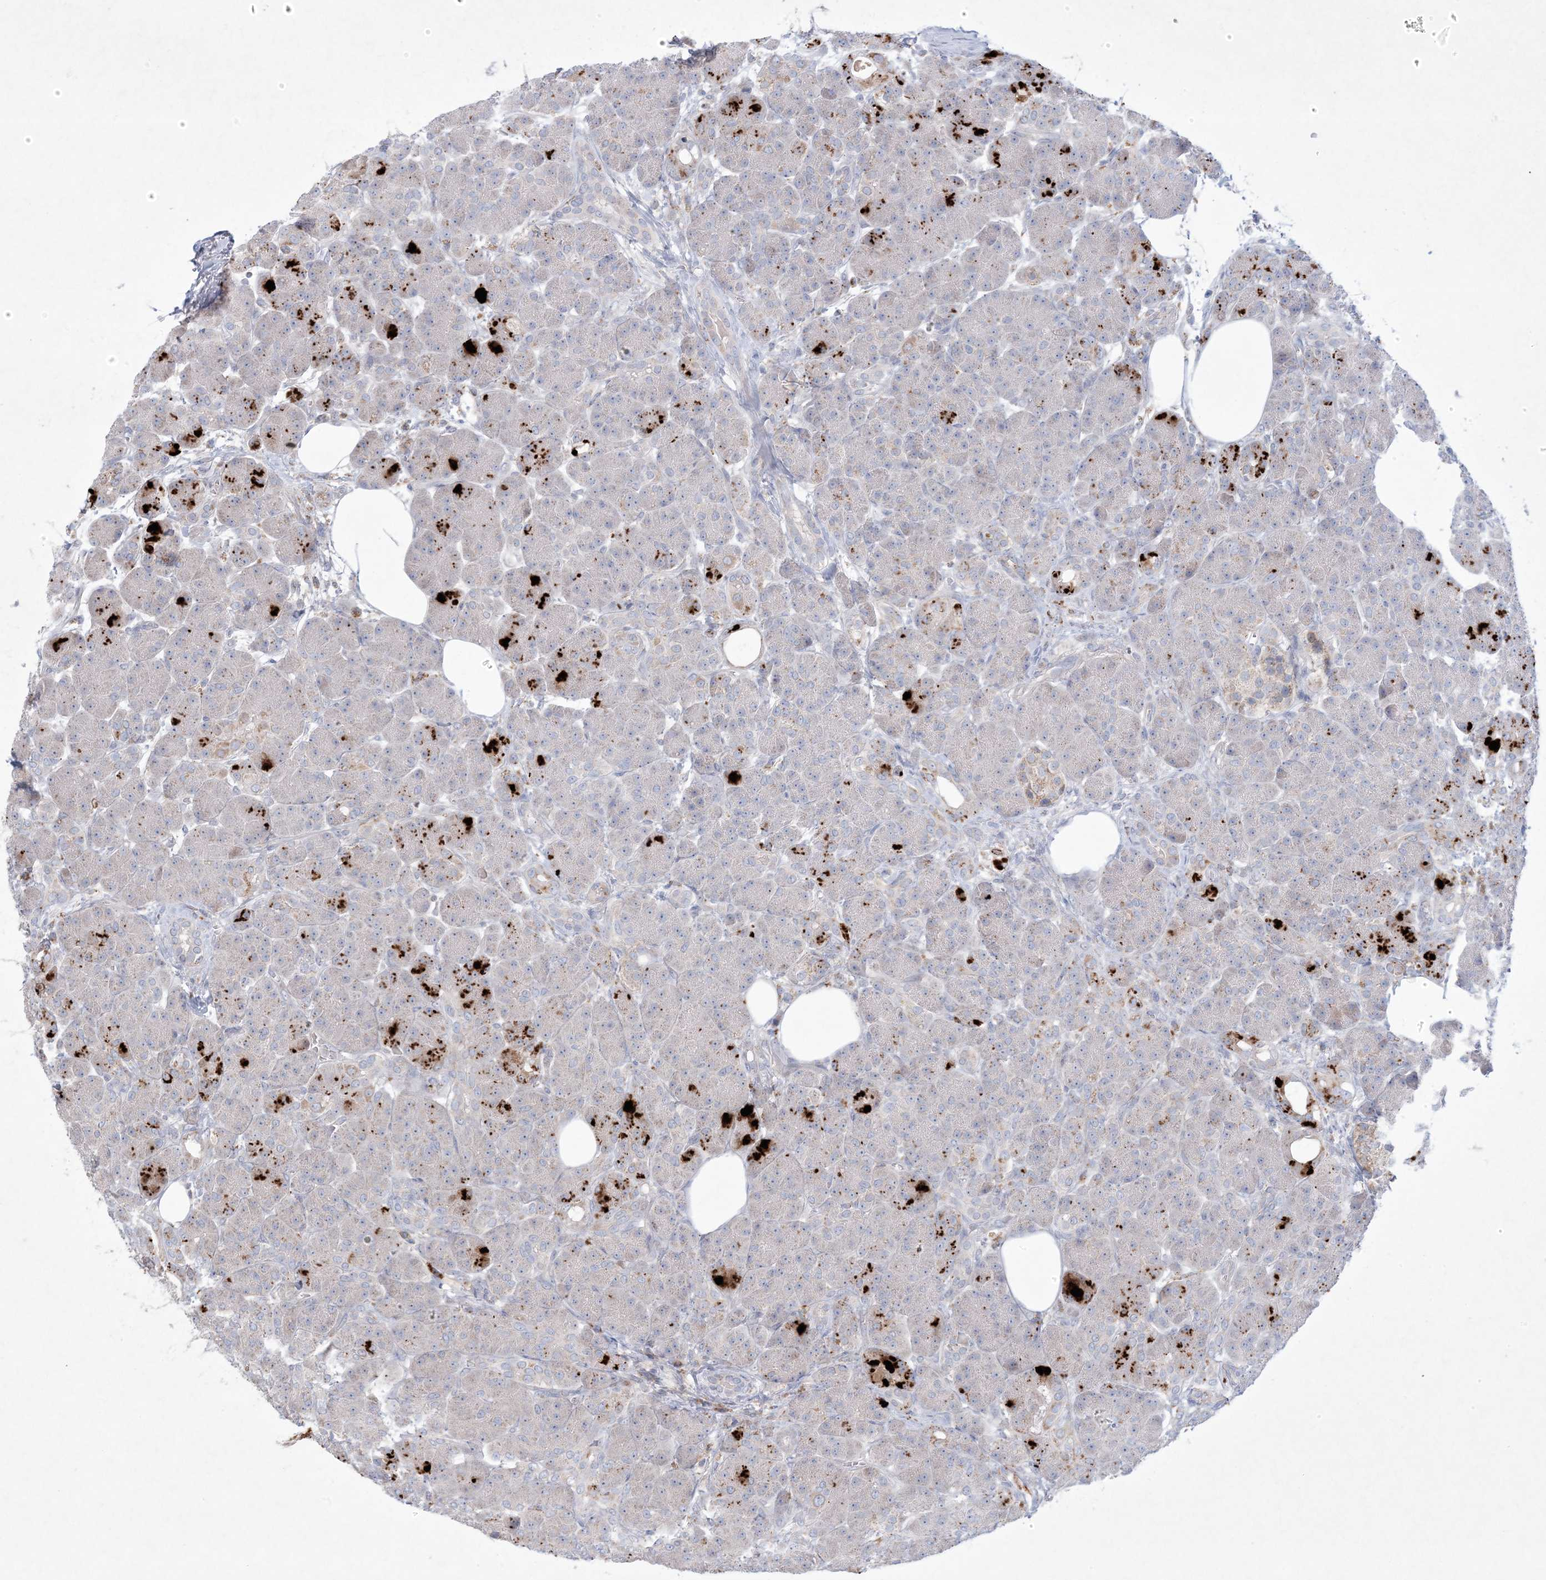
{"staining": {"intensity": "moderate", "quantity": "<25%", "location": "cytoplasmic/membranous"}, "tissue": "pancreas", "cell_type": "Exocrine glandular cells", "image_type": "normal", "snomed": [{"axis": "morphology", "description": "Normal tissue, NOS"}, {"axis": "topography", "description": "Pancreas"}], "caption": "Immunohistochemistry (DAB) staining of unremarkable pancreas shows moderate cytoplasmic/membranous protein expression in about <25% of exocrine glandular cells. Using DAB (3,3'-diaminobenzidine) (brown) and hematoxylin (blue) stains, captured at high magnification using brightfield microscopy.", "gene": "KCTD6", "patient": {"sex": "male", "age": 63}}